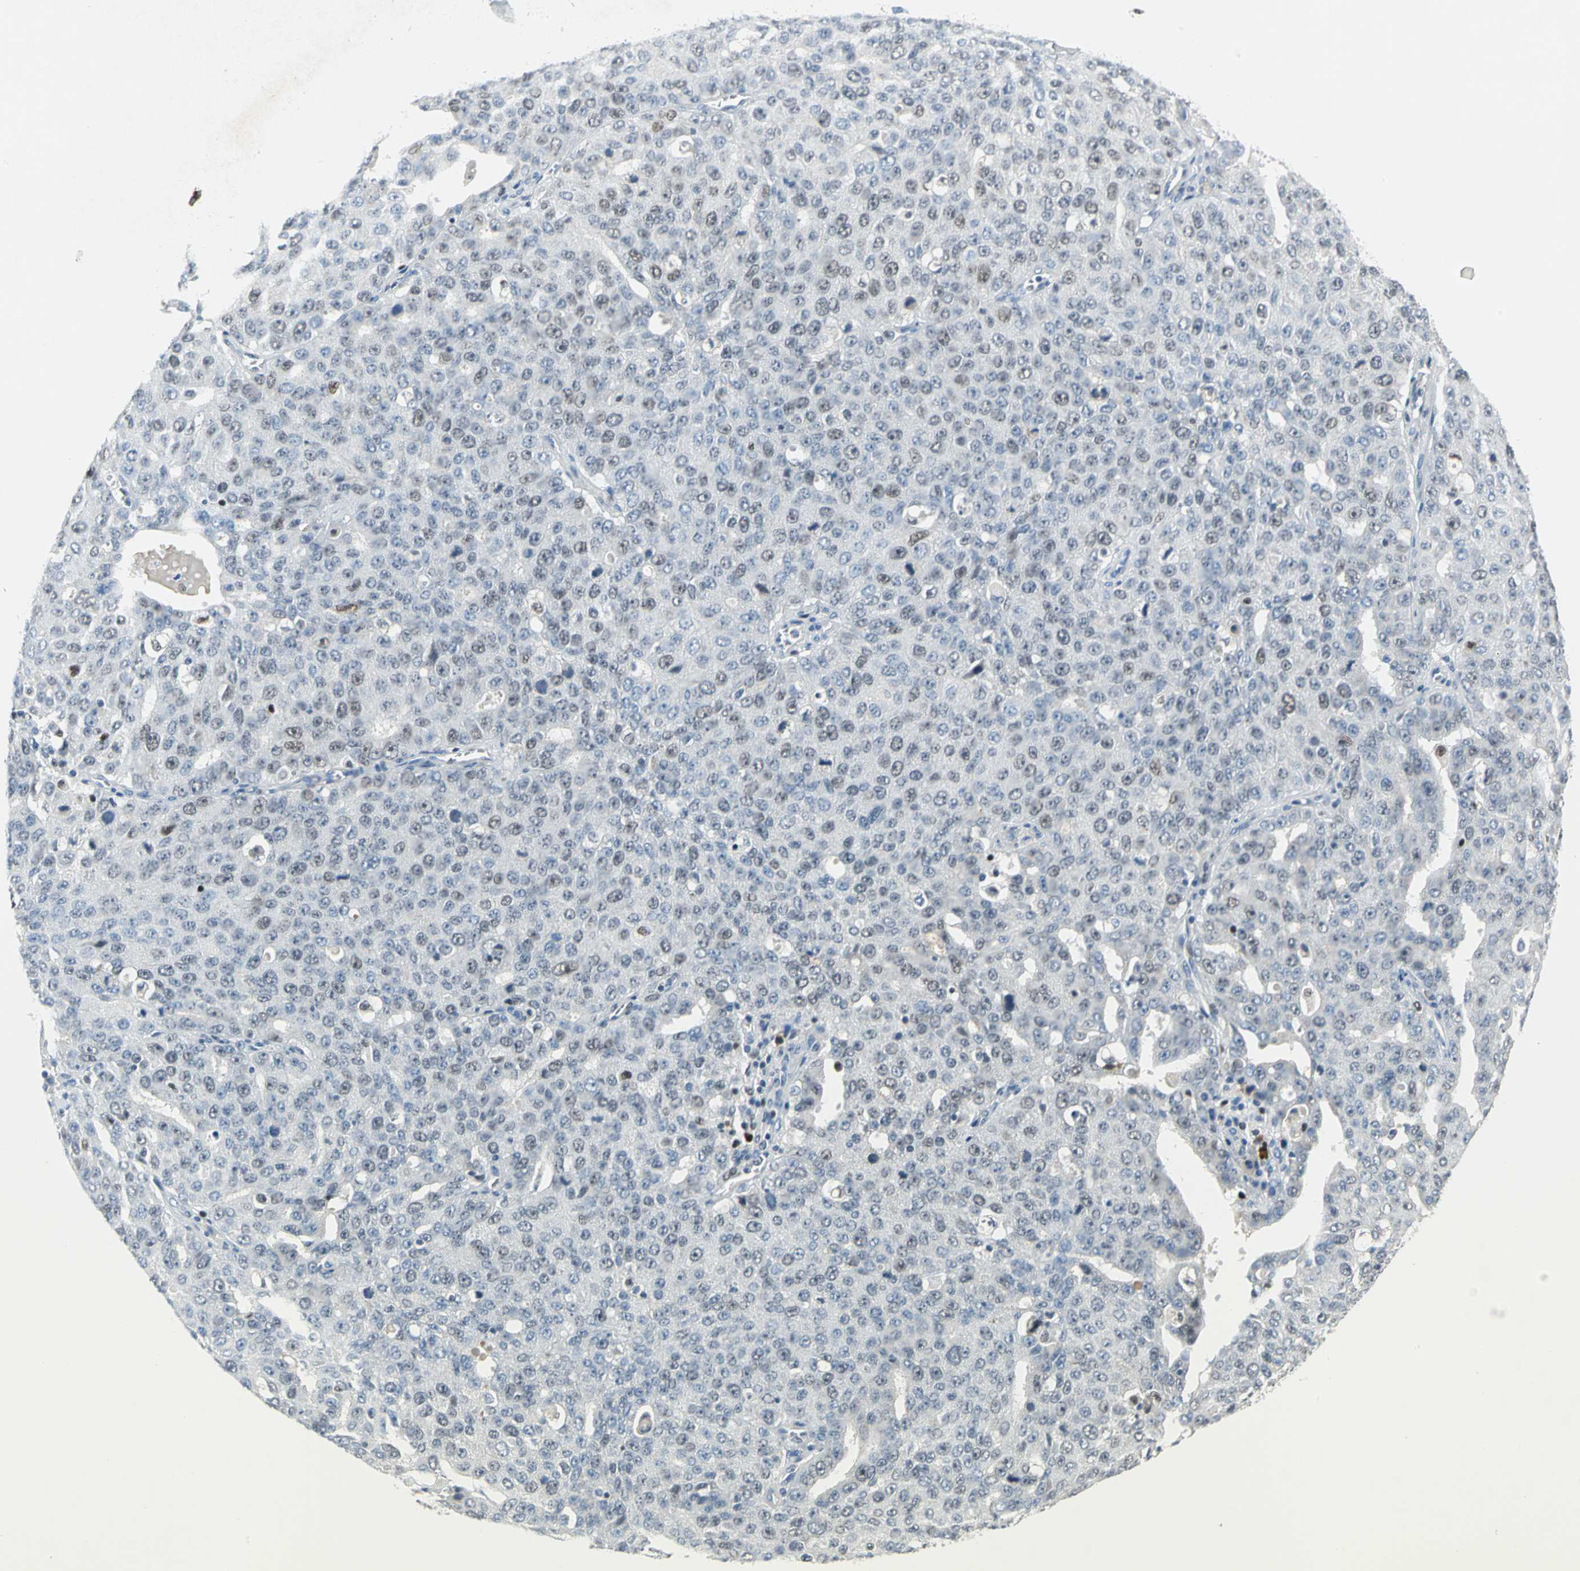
{"staining": {"intensity": "weak", "quantity": "25%-75%", "location": "nuclear"}, "tissue": "ovarian cancer", "cell_type": "Tumor cells", "image_type": "cancer", "snomed": [{"axis": "morphology", "description": "Carcinoma, endometroid"}, {"axis": "topography", "description": "Ovary"}], "caption": "Tumor cells exhibit low levels of weak nuclear positivity in about 25%-75% of cells in endometroid carcinoma (ovarian).", "gene": "MCM4", "patient": {"sex": "female", "age": 62}}